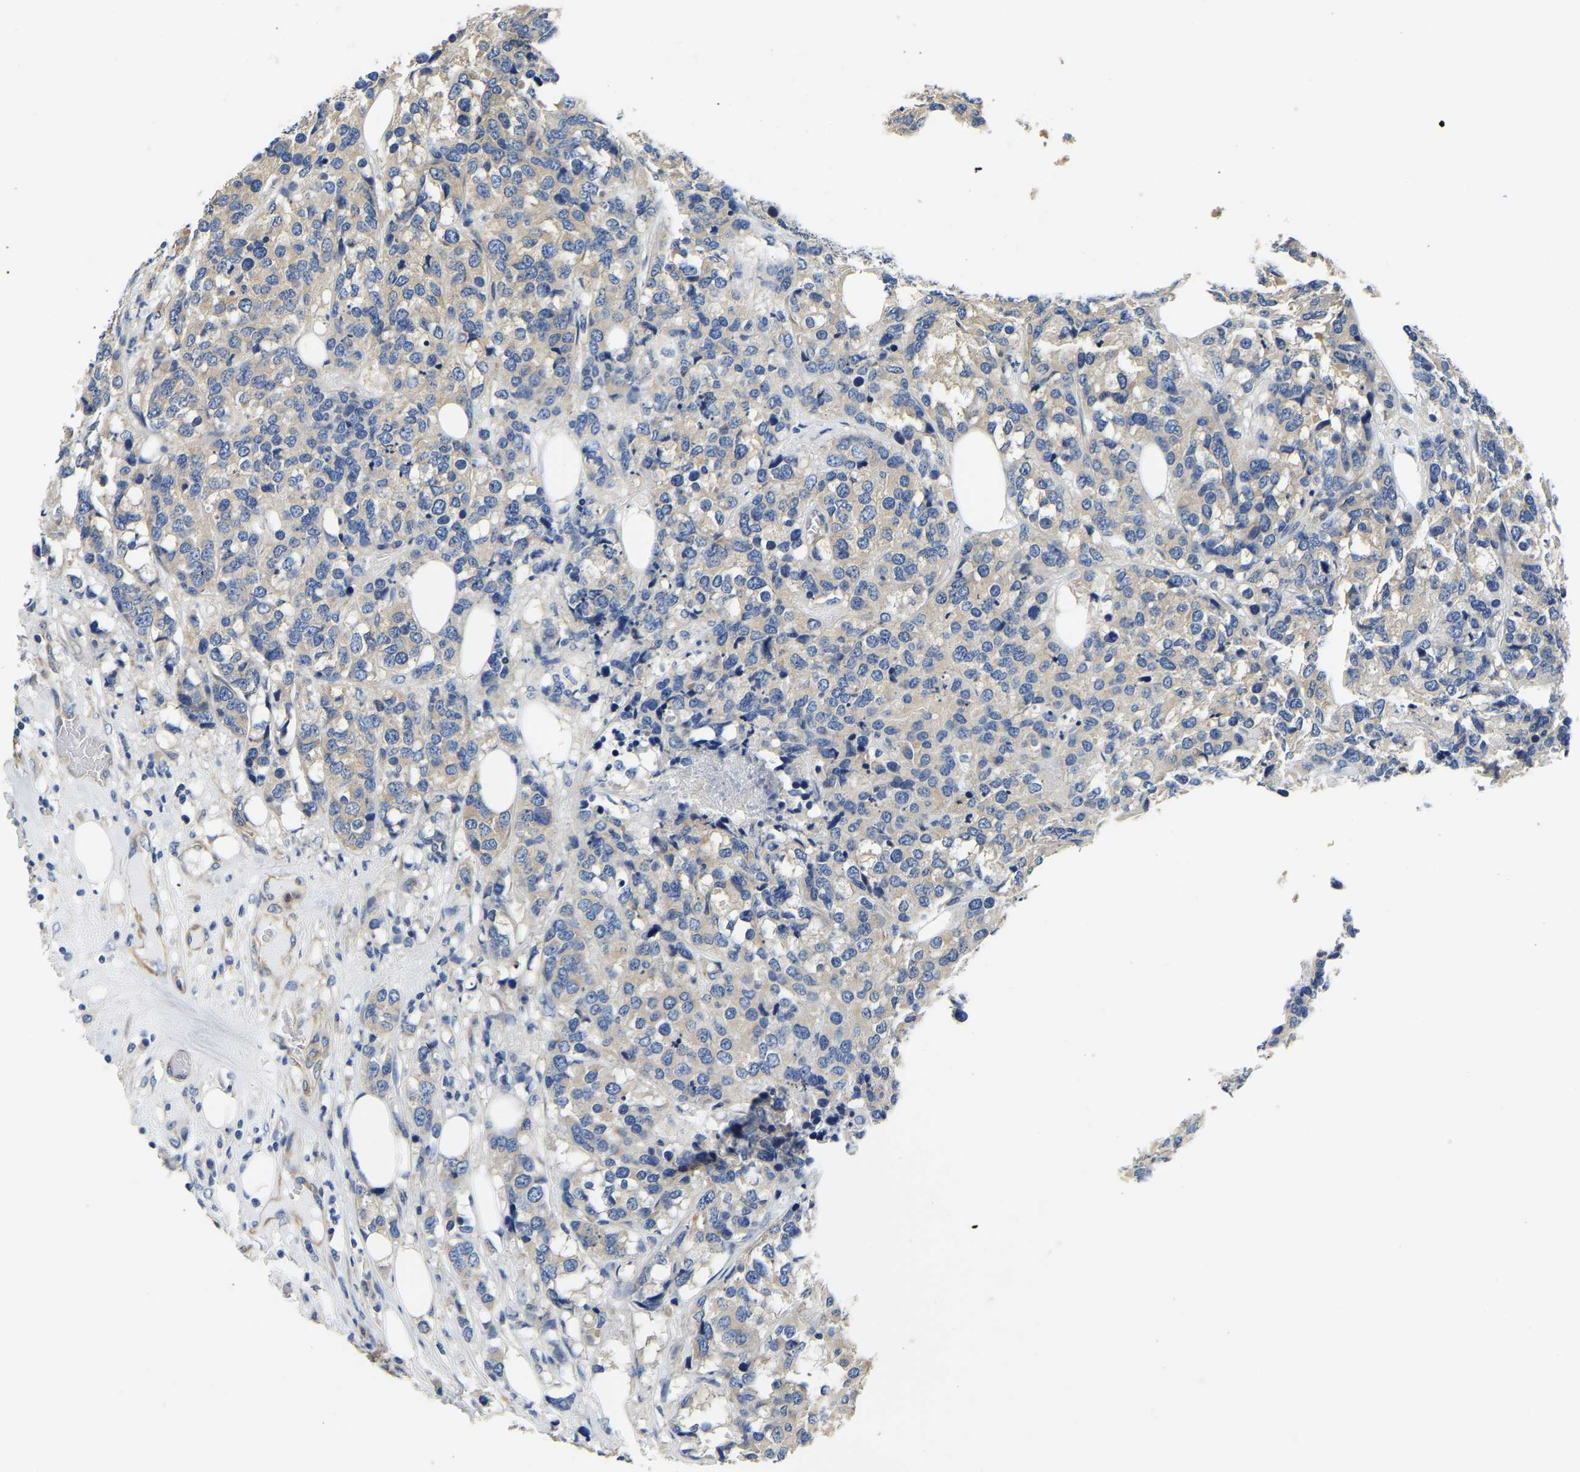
{"staining": {"intensity": "negative", "quantity": "none", "location": "none"}, "tissue": "breast cancer", "cell_type": "Tumor cells", "image_type": "cancer", "snomed": [{"axis": "morphology", "description": "Lobular carcinoma"}, {"axis": "topography", "description": "Breast"}], "caption": "Tumor cells show no significant protein positivity in breast cancer (lobular carcinoma).", "gene": "CSDE1", "patient": {"sex": "female", "age": 59}}